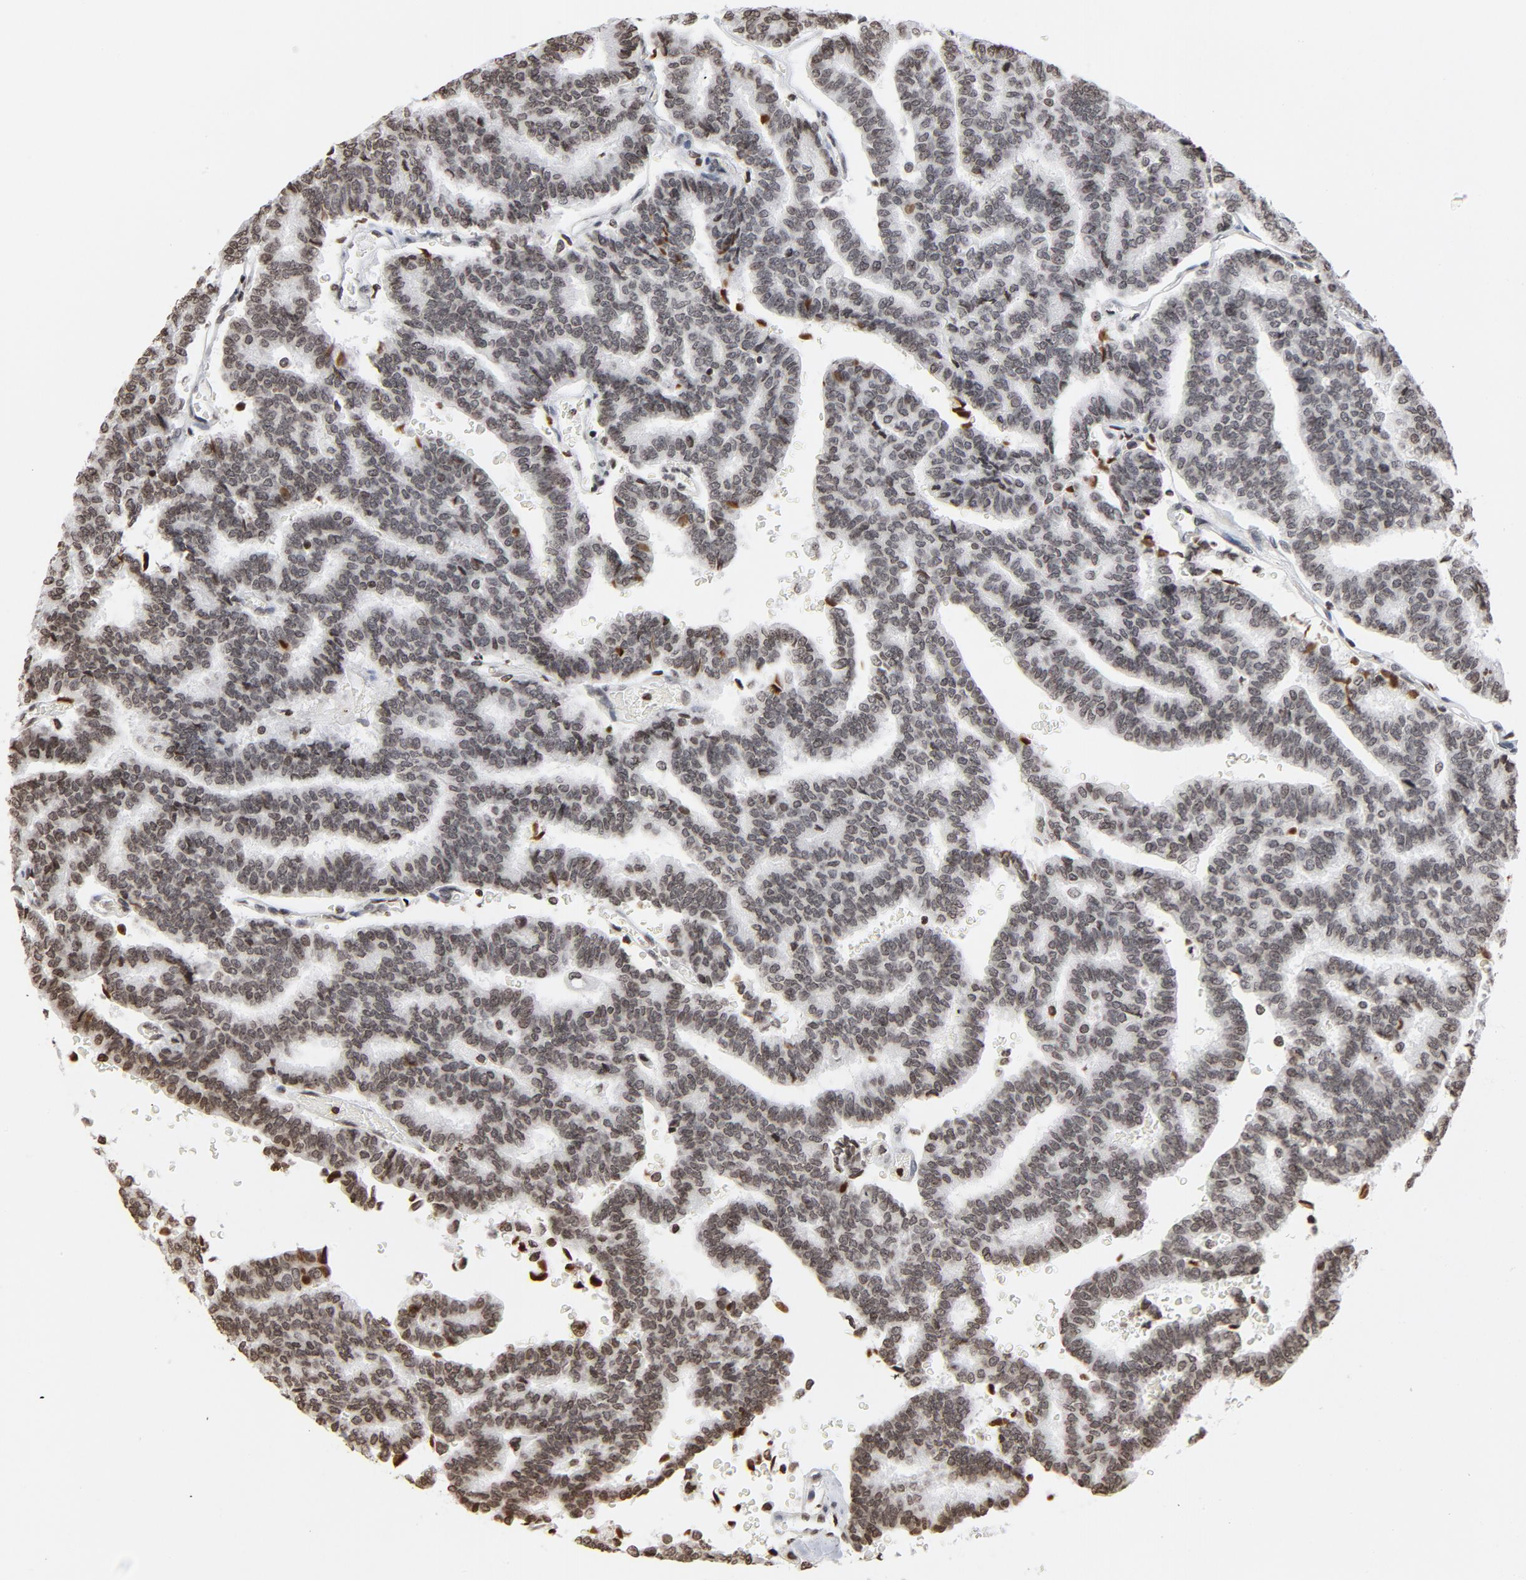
{"staining": {"intensity": "weak", "quantity": ">75%", "location": "nuclear"}, "tissue": "thyroid cancer", "cell_type": "Tumor cells", "image_type": "cancer", "snomed": [{"axis": "morphology", "description": "Papillary adenocarcinoma, NOS"}, {"axis": "topography", "description": "Thyroid gland"}], "caption": "Tumor cells display low levels of weak nuclear positivity in about >75% of cells in human thyroid papillary adenocarcinoma. Using DAB (brown) and hematoxylin (blue) stains, captured at high magnification using brightfield microscopy.", "gene": "H2AC12", "patient": {"sex": "female", "age": 35}}